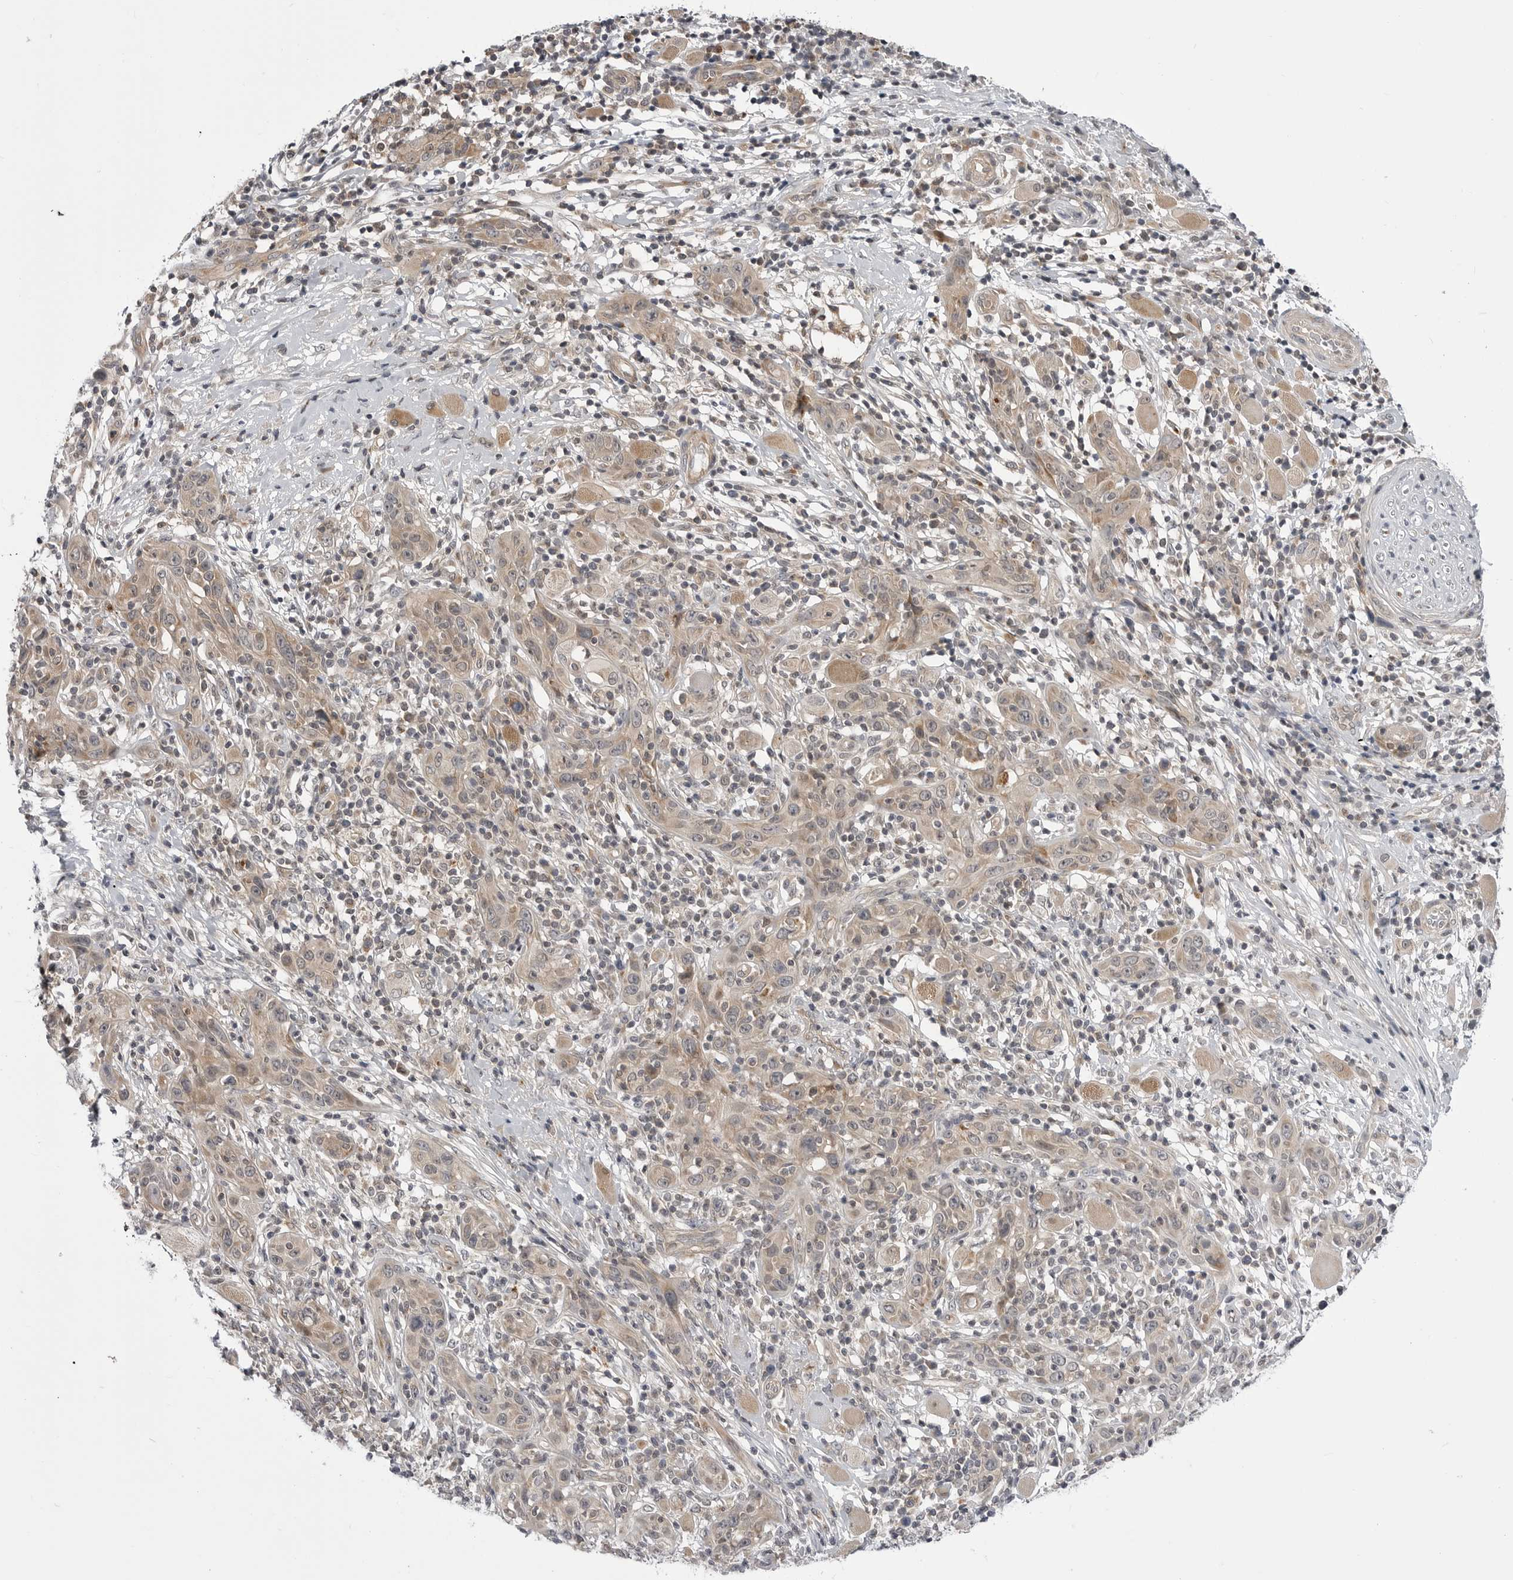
{"staining": {"intensity": "weak", "quantity": "25%-75%", "location": "cytoplasmic/membranous"}, "tissue": "skin cancer", "cell_type": "Tumor cells", "image_type": "cancer", "snomed": [{"axis": "morphology", "description": "Squamous cell carcinoma, NOS"}, {"axis": "topography", "description": "Skin"}], "caption": "Human skin cancer (squamous cell carcinoma) stained with a protein marker reveals weak staining in tumor cells.", "gene": "CCDC18", "patient": {"sex": "female", "age": 88}}